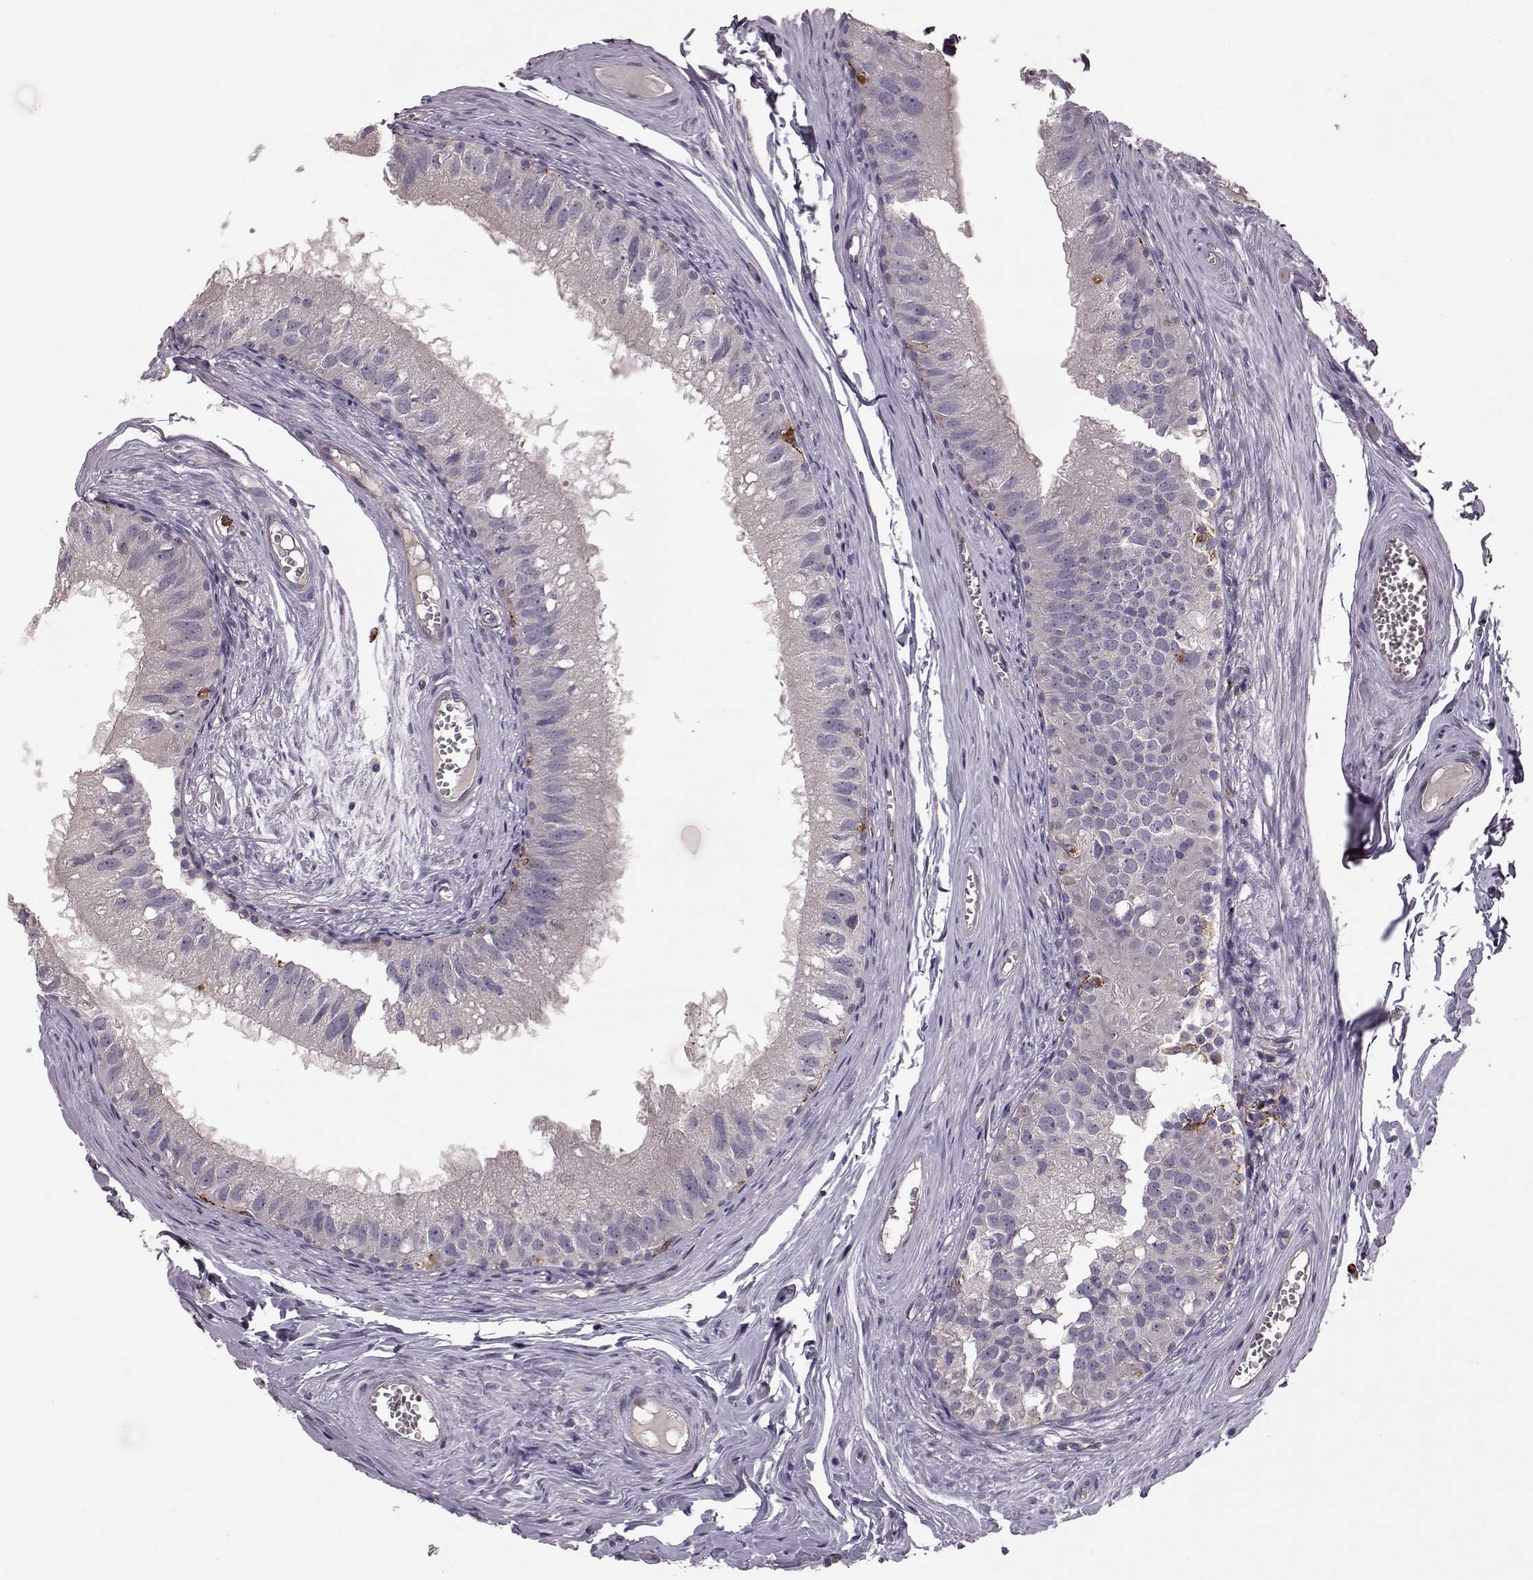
{"staining": {"intensity": "negative", "quantity": "none", "location": "none"}, "tissue": "epididymis", "cell_type": "Glandular cells", "image_type": "normal", "snomed": [{"axis": "morphology", "description": "Normal tissue, NOS"}, {"axis": "topography", "description": "Epididymis"}], "caption": "Immunohistochemical staining of normal human epididymis shows no significant expression in glandular cells. Brightfield microscopy of immunohistochemistry stained with DAB (3,3'-diaminobenzidine) (brown) and hematoxylin (blue), captured at high magnification.", "gene": "CCNF", "patient": {"sex": "male", "age": 45}}